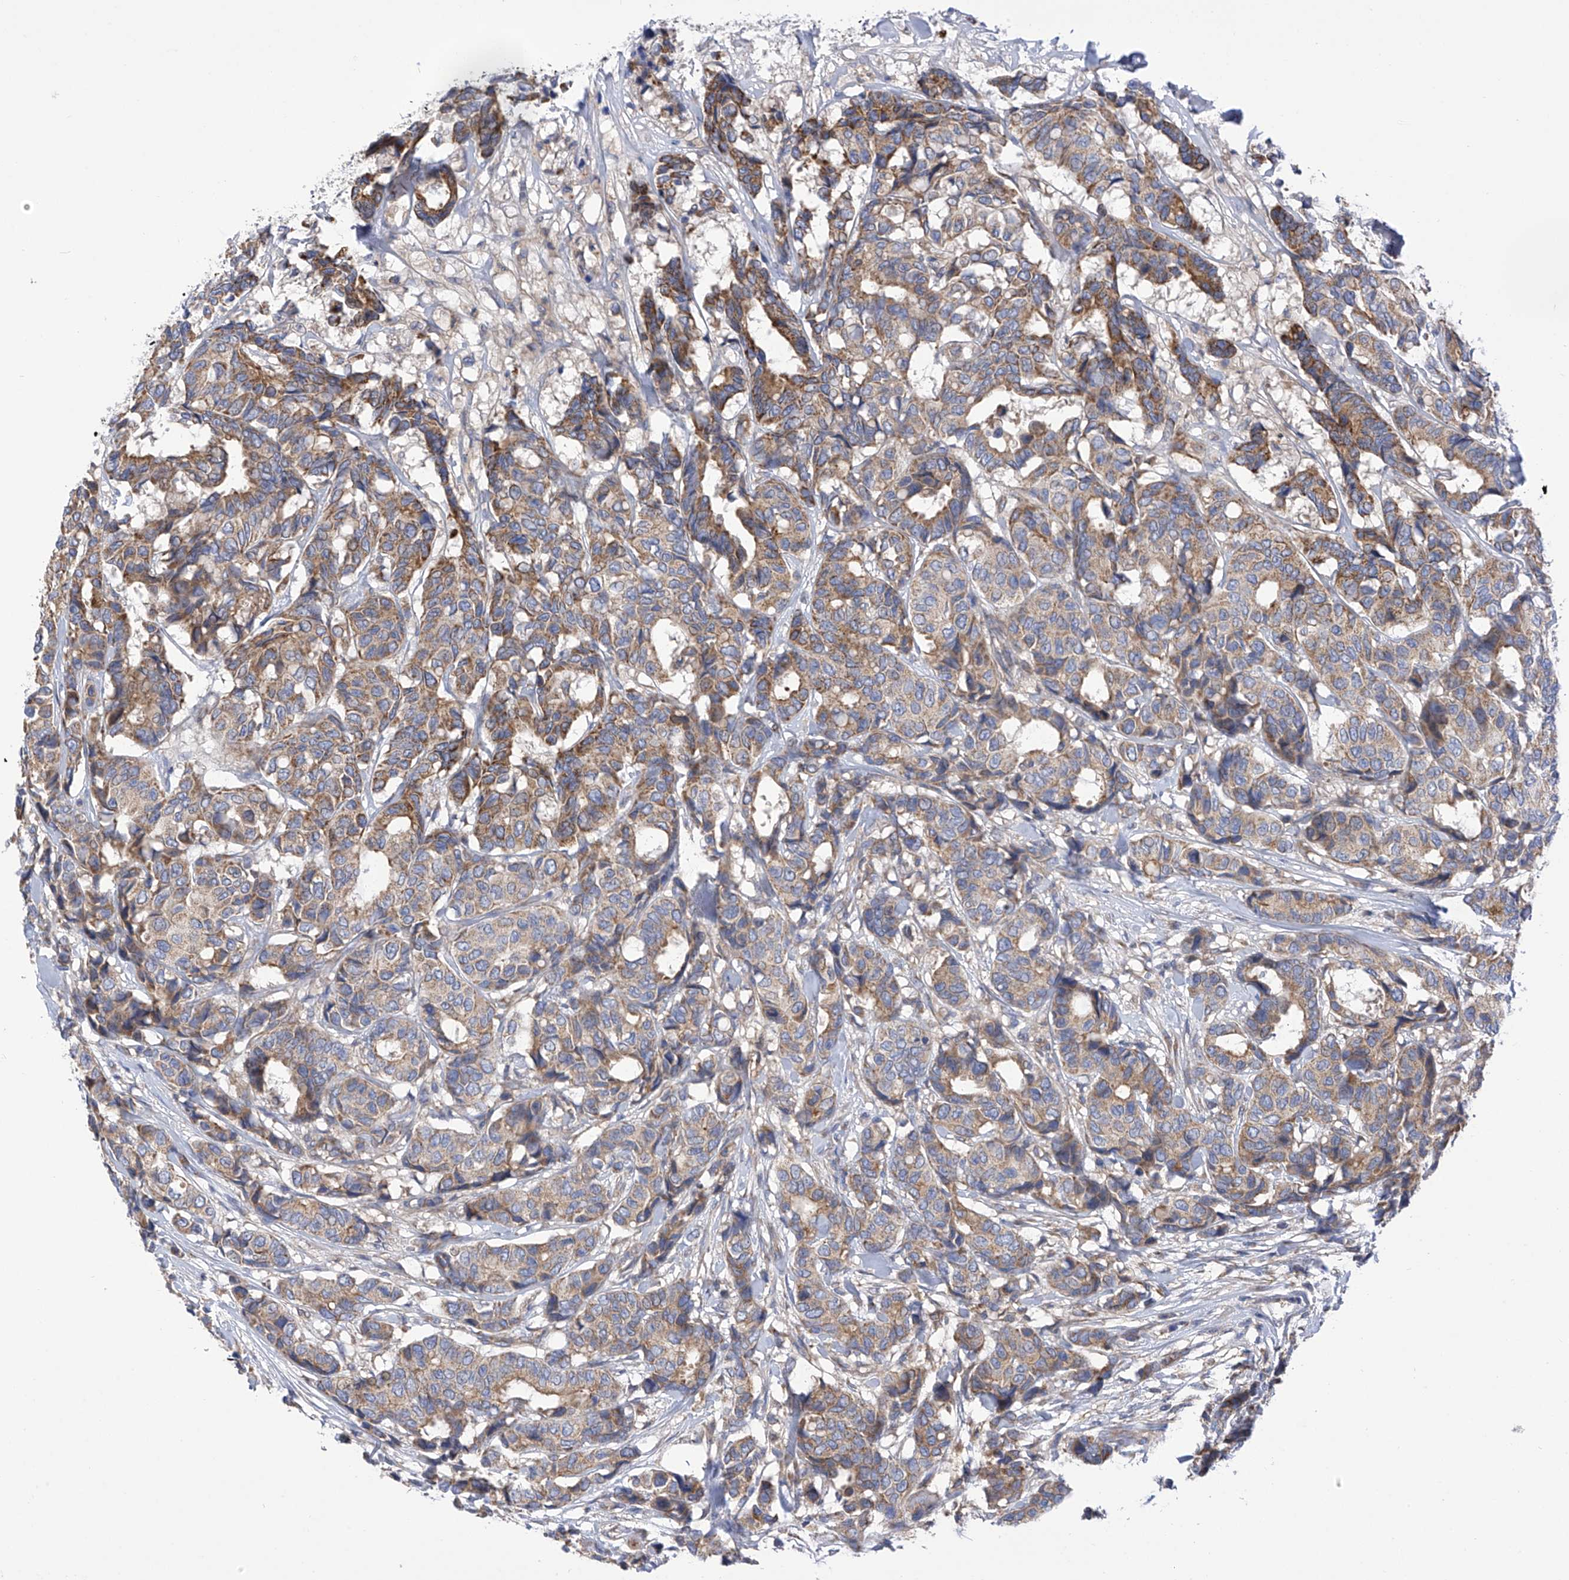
{"staining": {"intensity": "moderate", "quantity": ">75%", "location": "cytoplasmic/membranous"}, "tissue": "breast cancer", "cell_type": "Tumor cells", "image_type": "cancer", "snomed": [{"axis": "morphology", "description": "Duct carcinoma"}, {"axis": "topography", "description": "Breast"}], "caption": "There is medium levels of moderate cytoplasmic/membranous expression in tumor cells of intraductal carcinoma (breast), as demonstrated by immunohistochemical staining (brown color).", "gene": "P2RX7", "patient": {"sex": "female", "age": 87}}